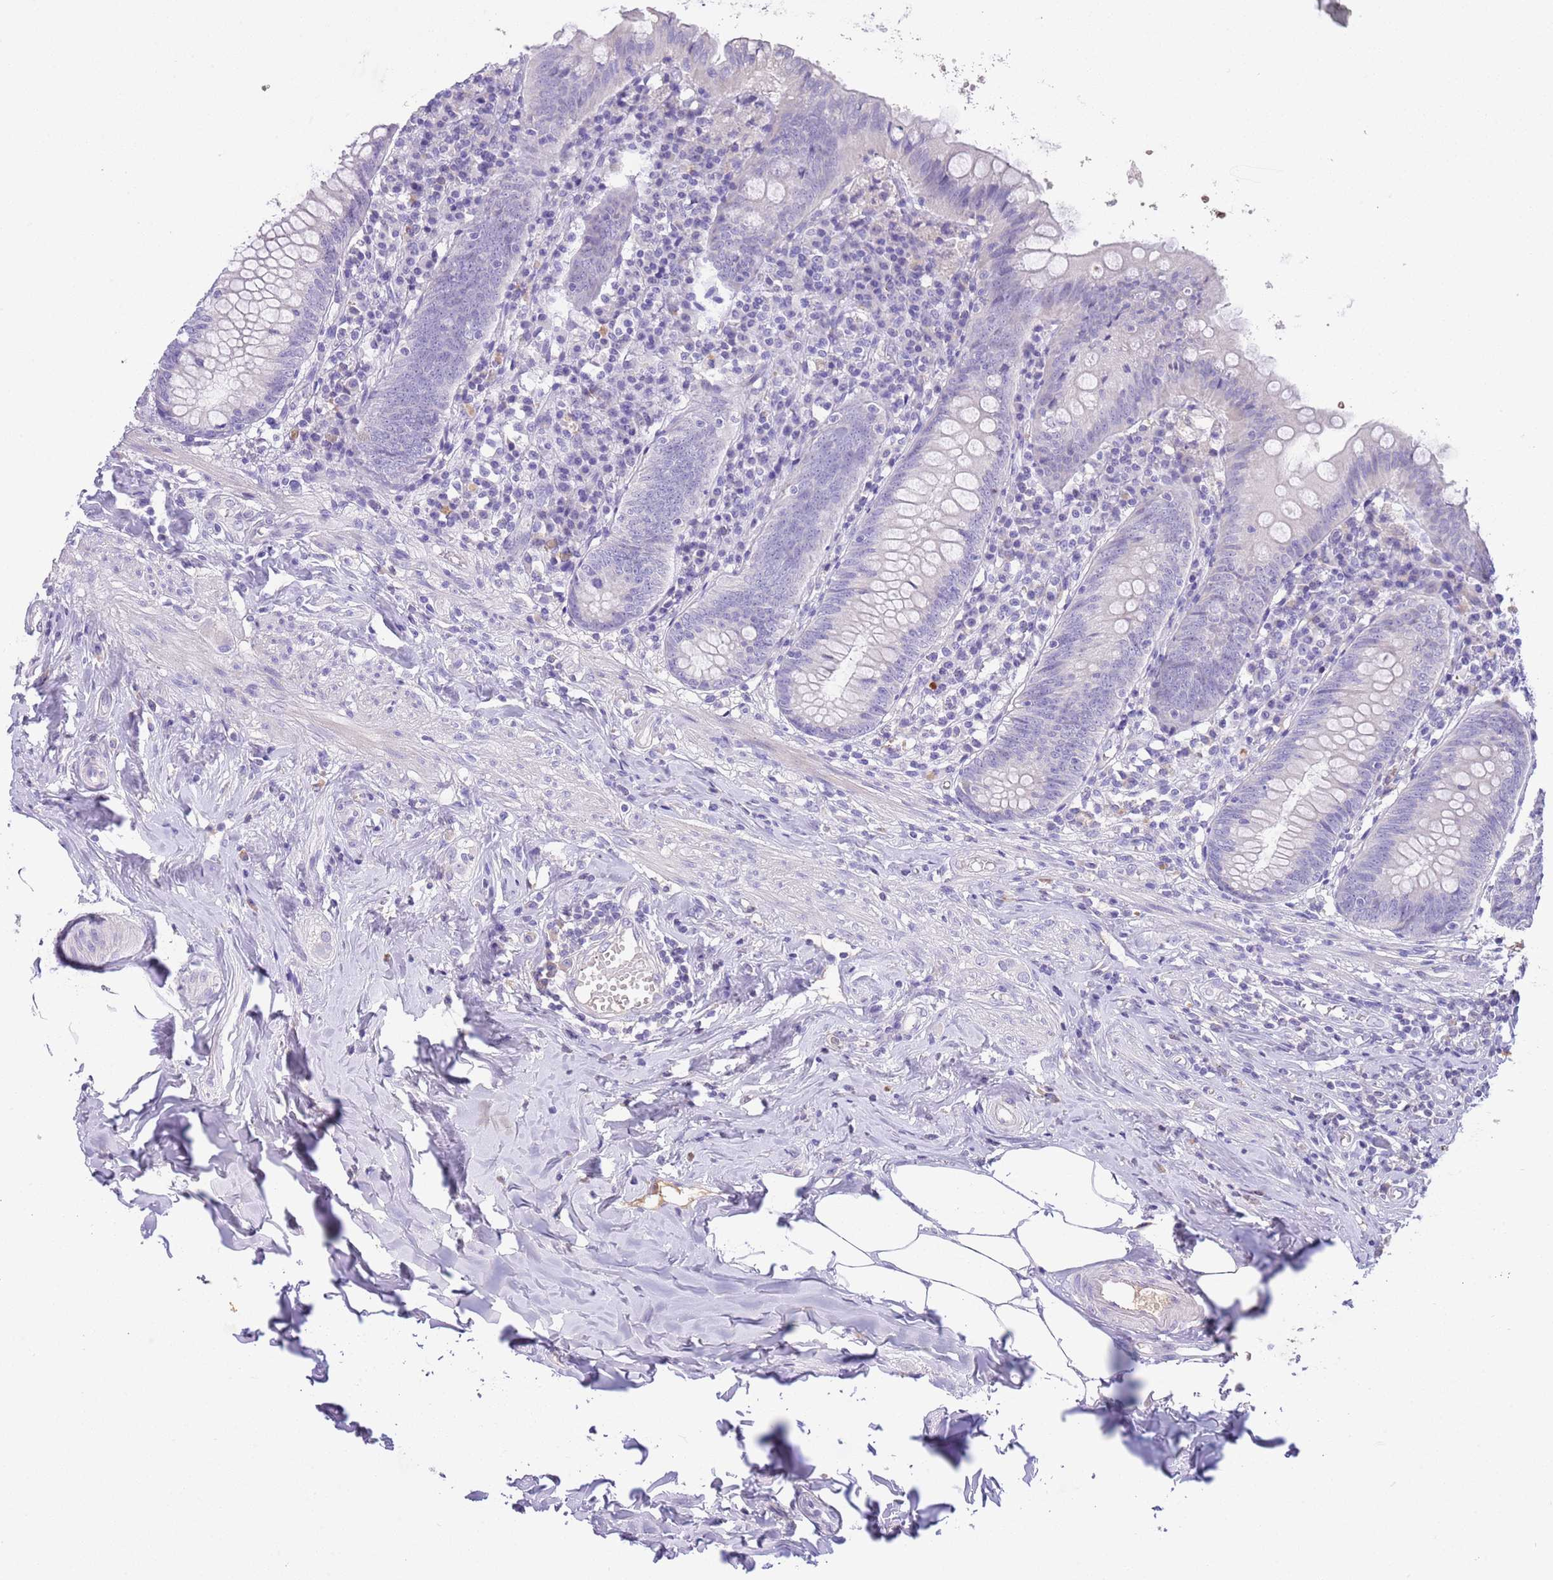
{"staining": {"intensity": "negative", "quantity": "none", "location": "none"}, "tissue": "appendix", "cell_type": "Glandular cells", "image_type": "normal", "snomed": [{"axis": "morphology", "description": "Normal tissue, NOS"}, {"axis": "topography", "description": "Appendix"}], "caption": "Immunohistochemical staining of normal human appendix shows no significant positivity in glandular cells.", "gene": "IGFL4", "patient": {"sex": "female", "age": 54}}